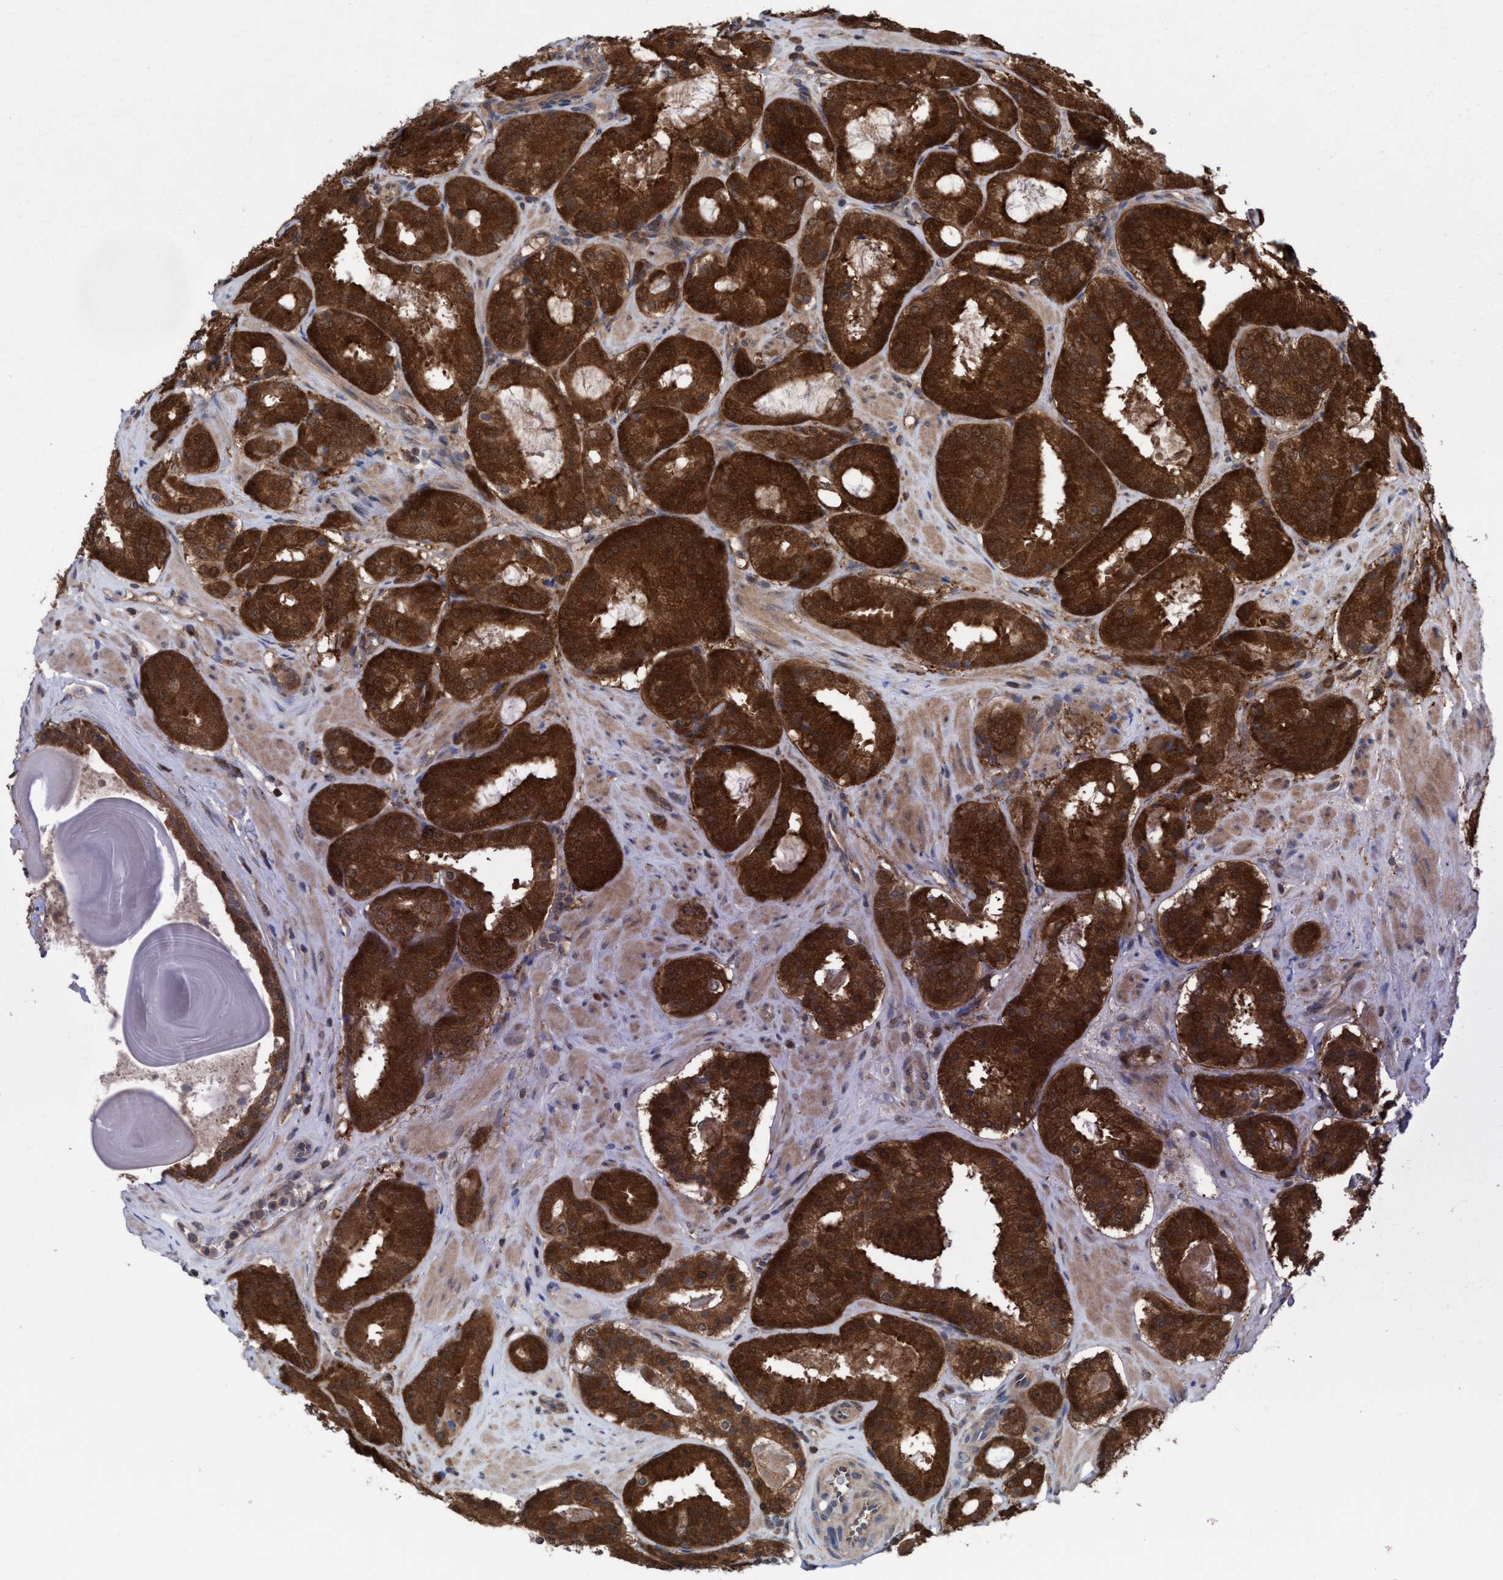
{"staining": {"intensity": "strong", "quantity": ">75%", "location": "cytoplasmic/membranous"}, "tissue": "prostate cancer", "cell_type": "Tumor cells", "image_type": "cancer", "snomed": [{"axis": "morphology", "description": "Adenocarcinoma, Low grade"}, {"axis": "topography", "description": "Prostate"}], "caption": "Tumor cells demonstrate strong cytoplasmic/membranous expression in about >75% of cells in prostate cancer (adenocarcinoma (low-grade)).", "gene": "GLOD4", "patient": {"sex": "male", "age": 69}}